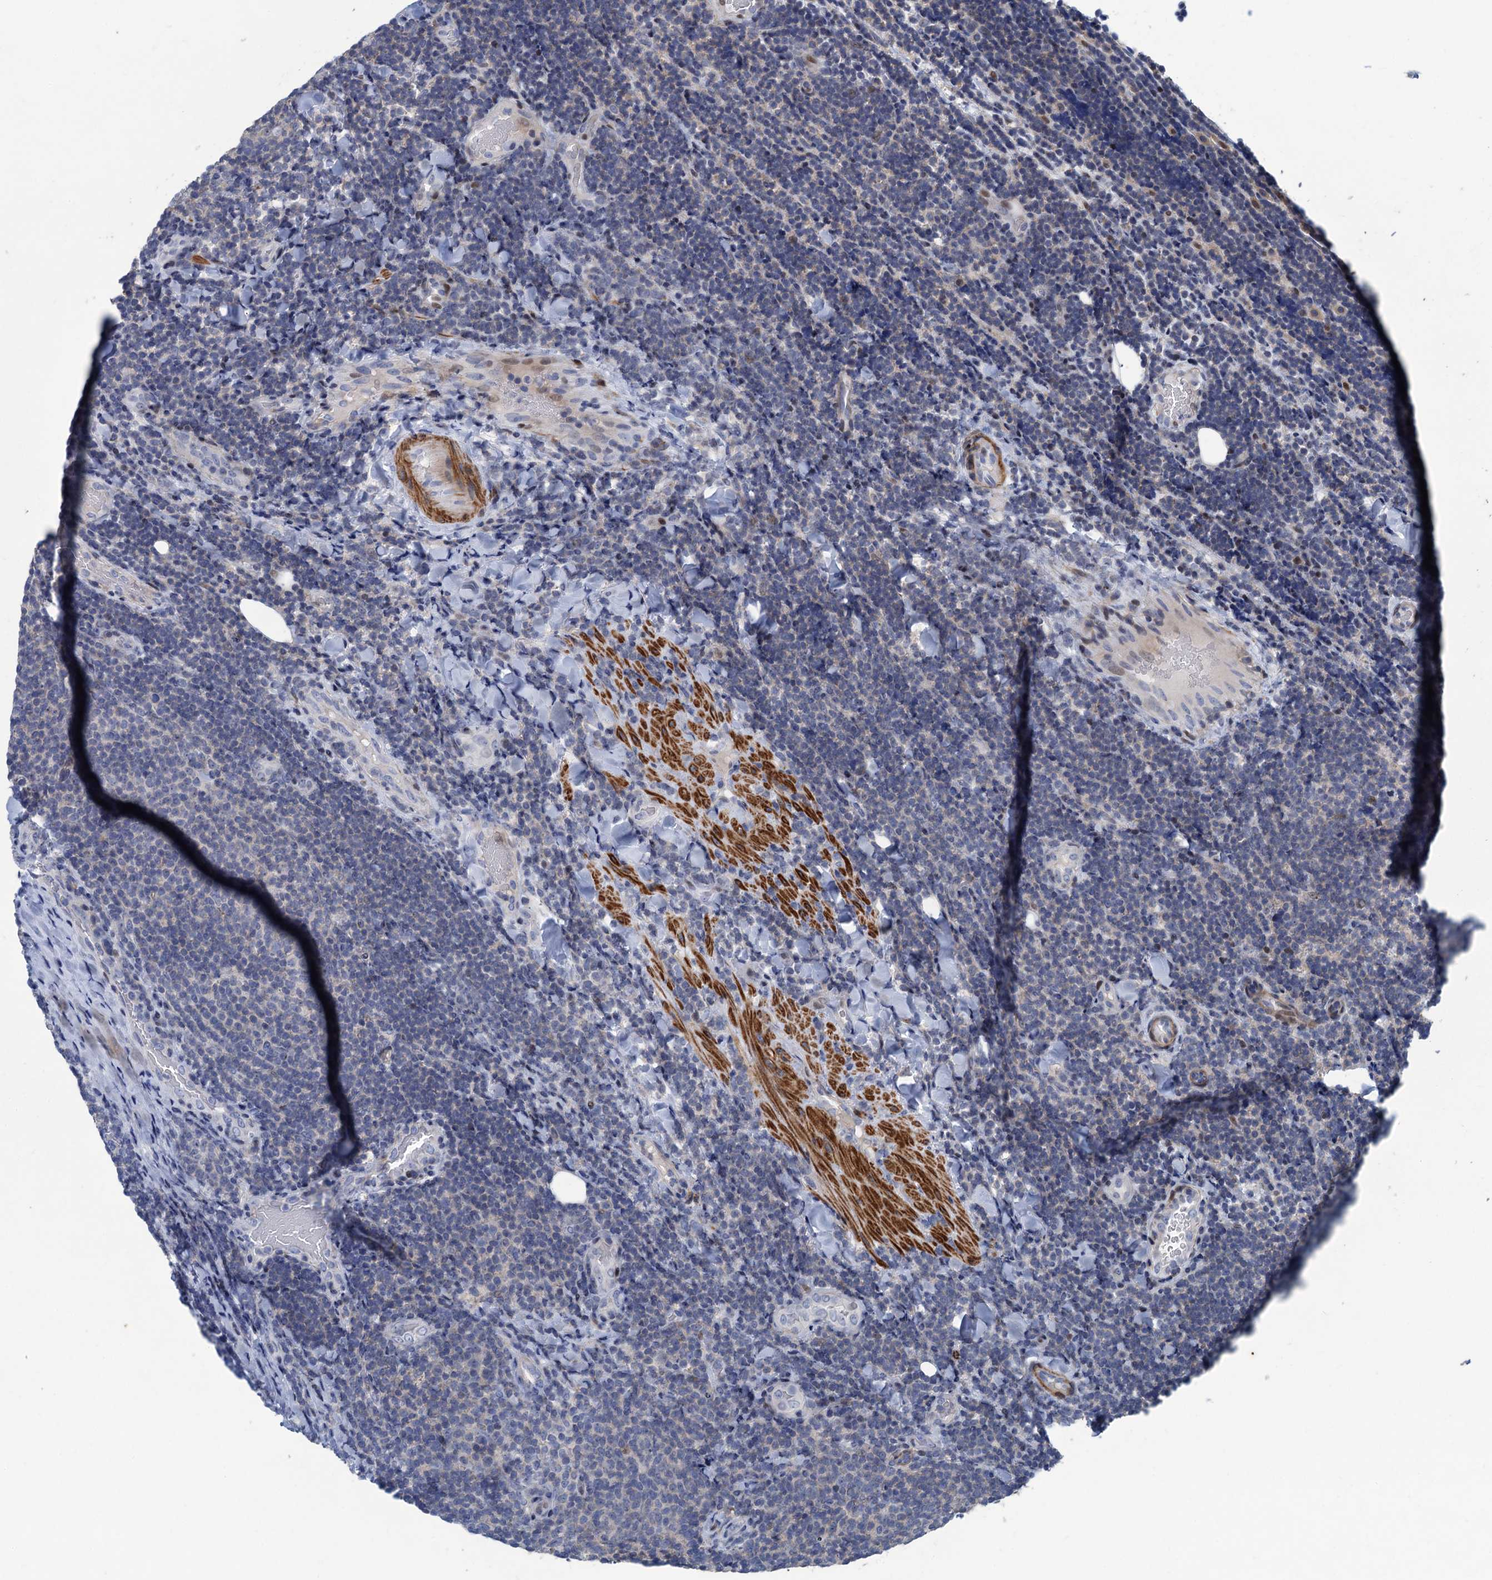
{"staining": {"intensity": "negative", "quantity": "none", "location": "none"}, "tissue": "lymphoma", "cell_type": "Tumor cells", "image_type": "cancer", "snomed": [{"axis": "morphology", "description": "Malignant lymphoma, non-Hodgkin's type, Low grade"}, {"axis": "topography", "description": "Lymph node"}], "caption": "Immunohistochemistry micrograph of neoplastic tissue: human lymphoma stained with DAB reveals no significant protein positivity in tumor cells.", "gene": "ESYT3", "patient": {"sex": "male", "age": 66}}